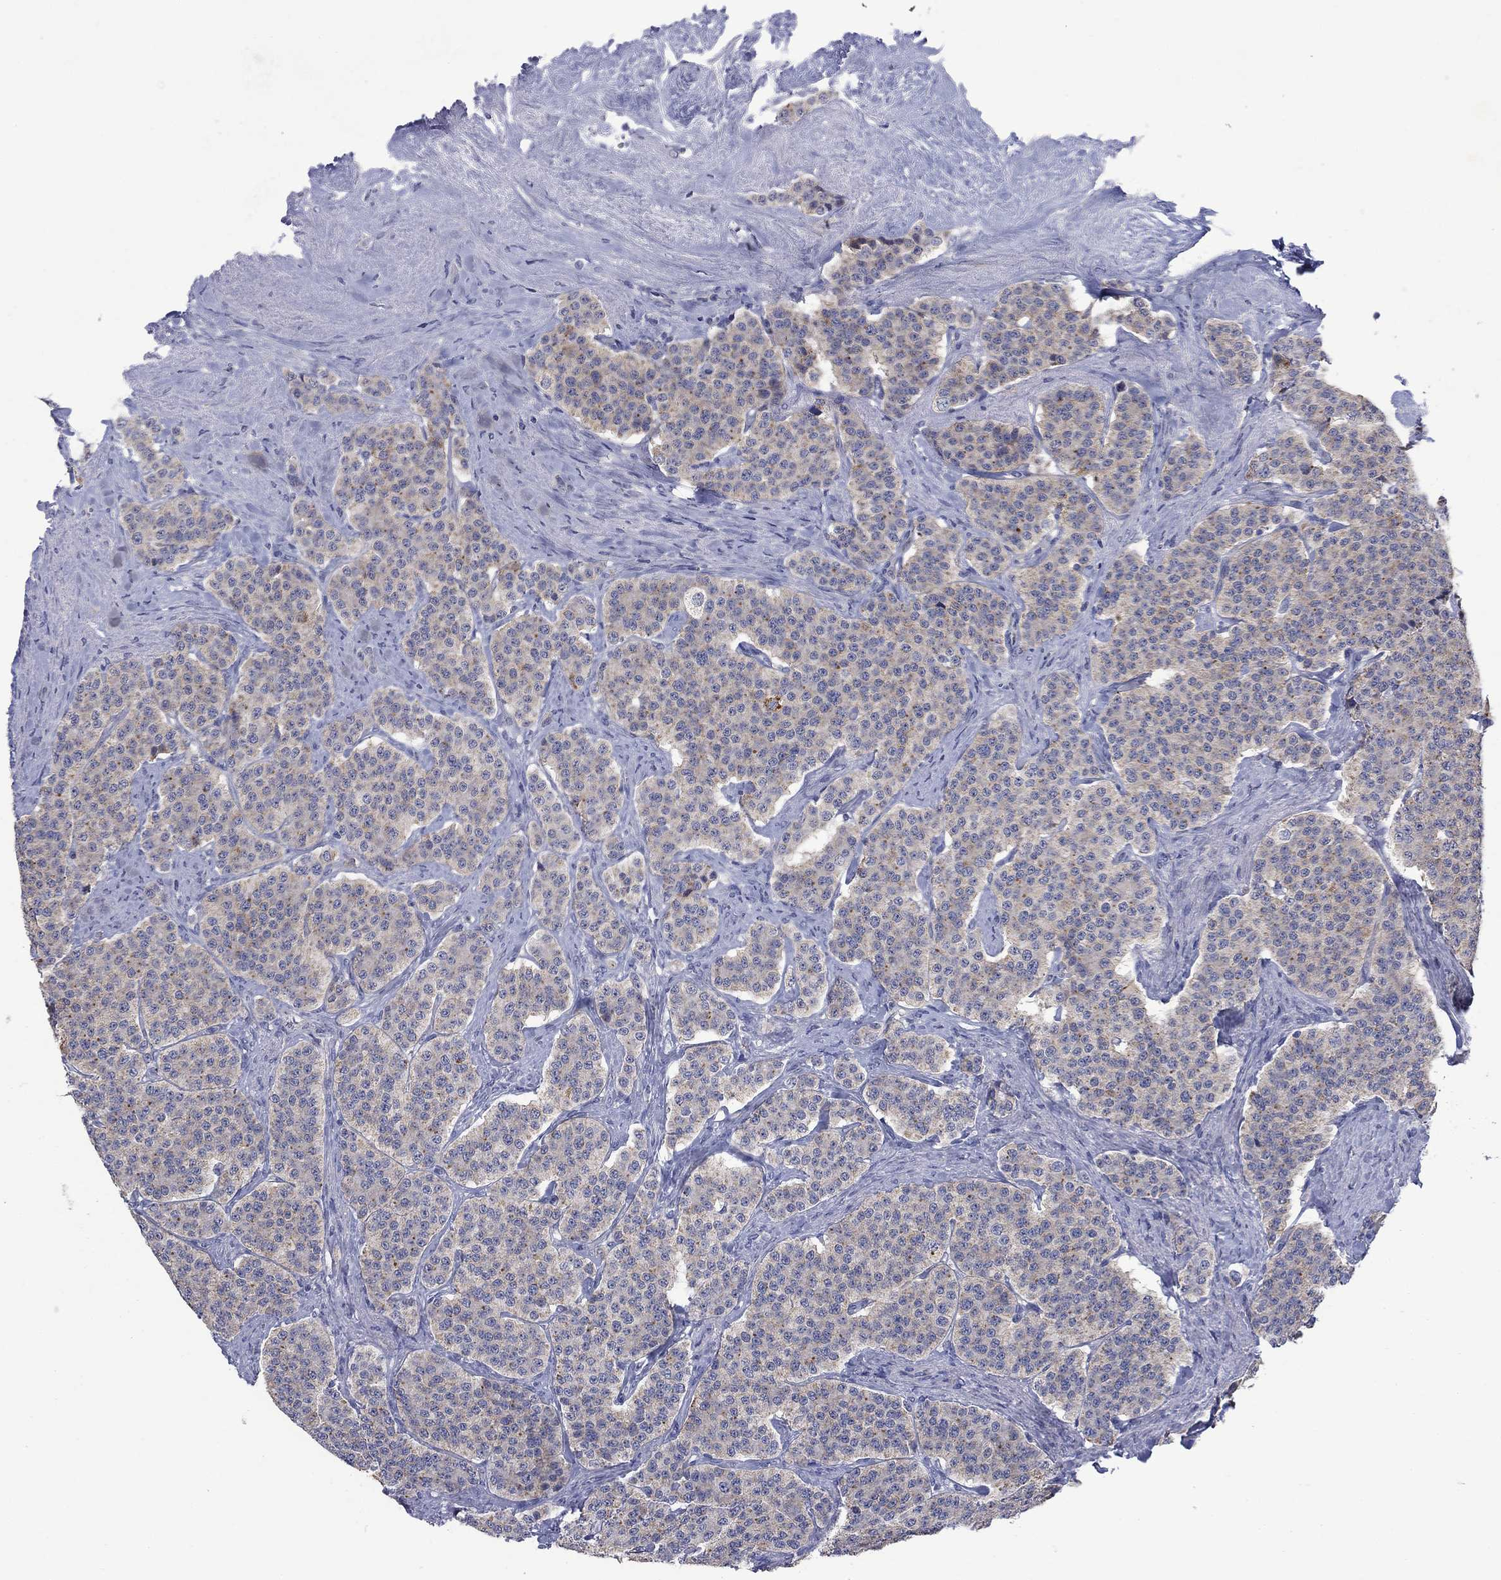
{"staining": {"intensity": "negative", "quantity": "none", "location": "none"}, "tissue": "carcinoid", "cell_type": "Tumor cells", "image_type": "cancer", "snomed": [{"axis": "morphology", "description": "Carcinoid, malignant, NOS"}, {"axis": "topography", "description": "Small intestine"}], "caption": "Malignant carcinoid was stained to show a protein in brown. There is no significant positivity in tumor cells.", "gene": "SDC1", "patient": {"sex": "female", "age": 58}}